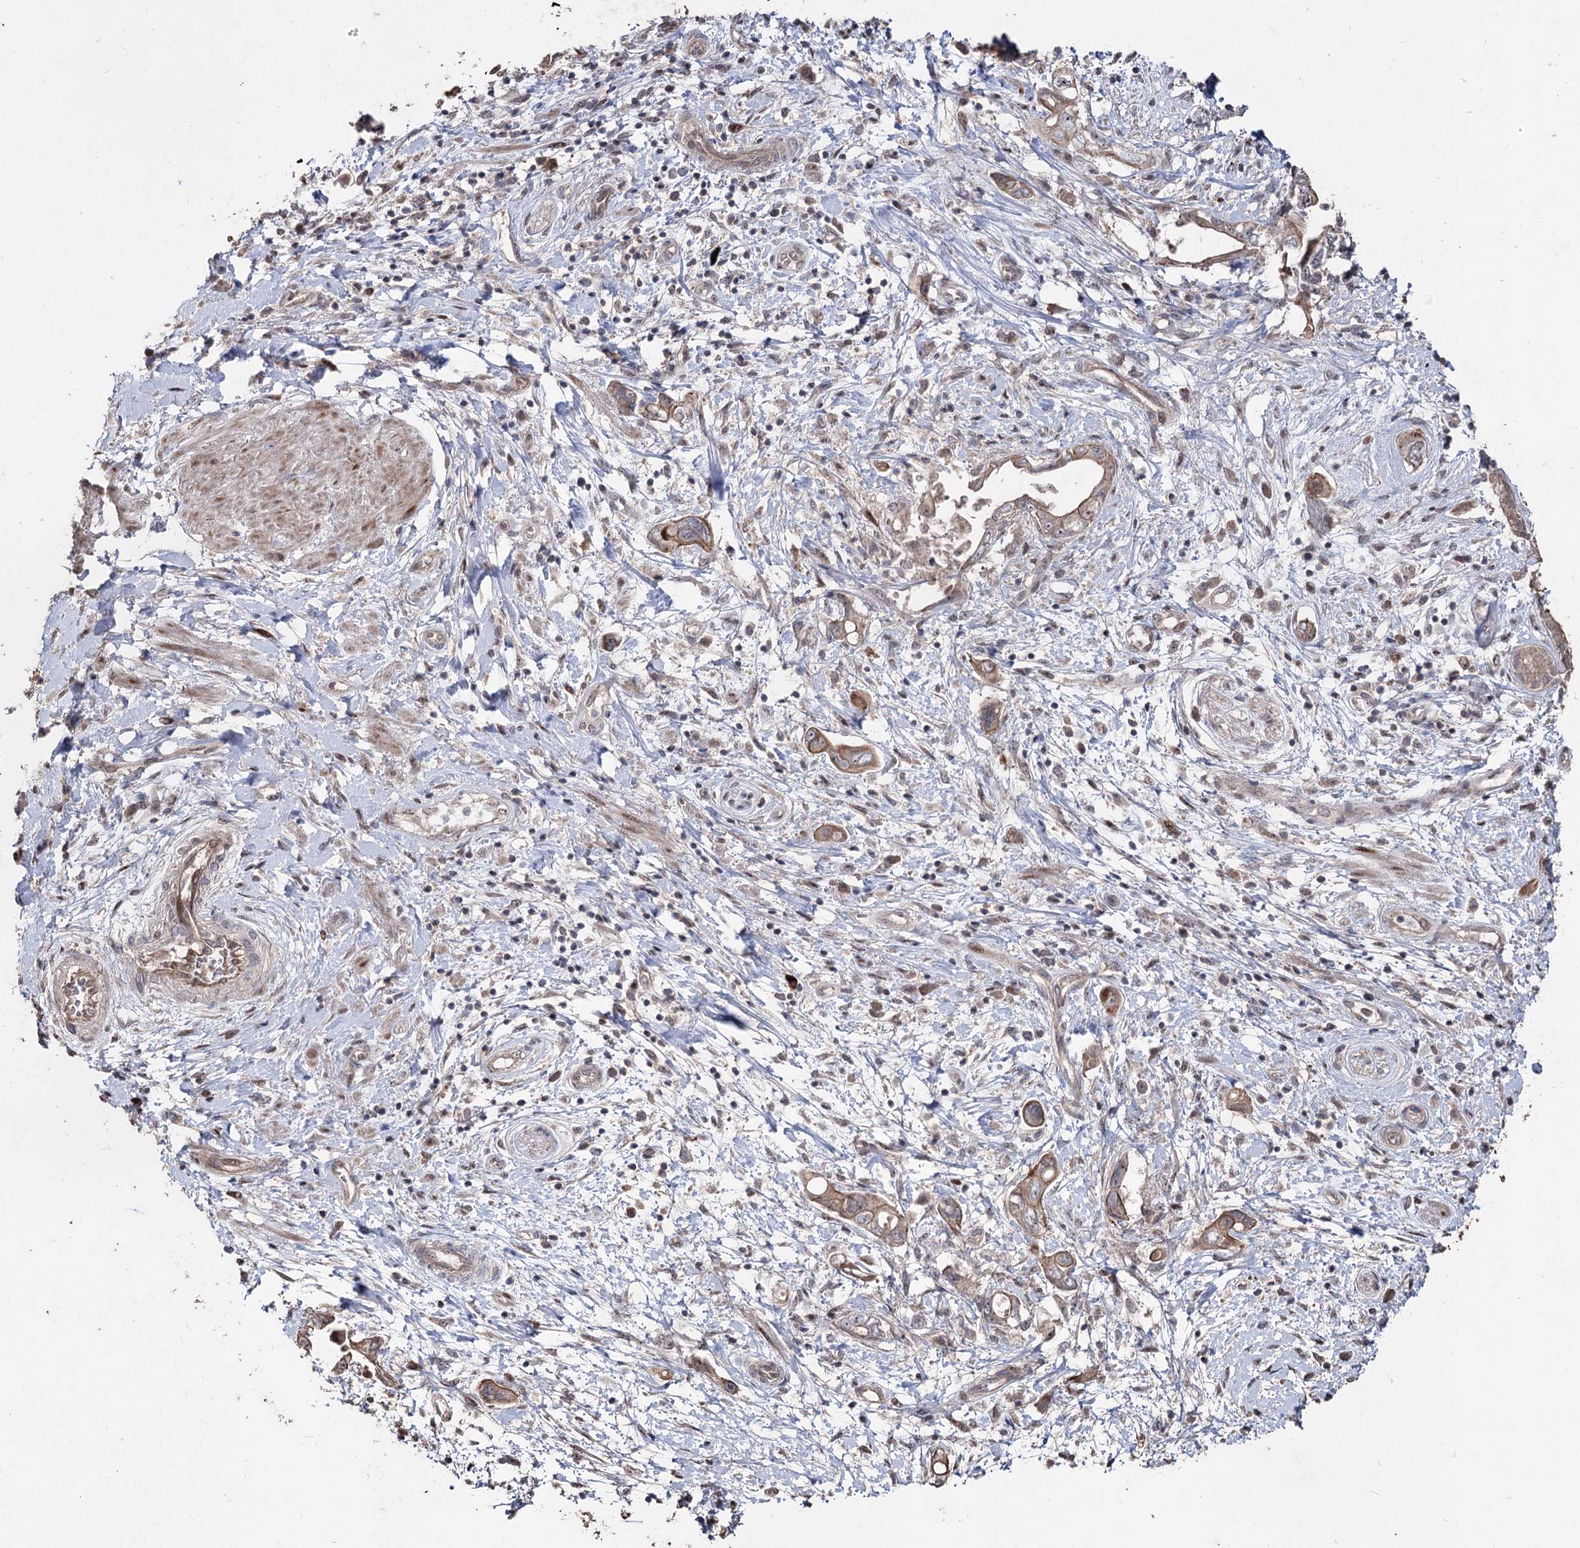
{"staining": {"intensity": "moderate", "quantity": ">75%", "location": "cytoplasmic/membranous"}, "tissue": "pancreatic cancer", "cell_type": "Tumor cells", "image_type": "cancer", "snomed": [{"axis": "morphology", "description": "Adenocarcinoma, NOS"}, {"axis": "topography", "description": "Pancreas"}], "caption": "An immunohistochemistry (IHC) histopathology image of tumor tissue is shown. Protein staining in brown highlights moderate cytoplasmic/membranous positivity in pancreatic cancer (adenocarcinoma) within tumor cells.", "gene": "CPNE8", "patient": {"sex": "female", "age": 73}}